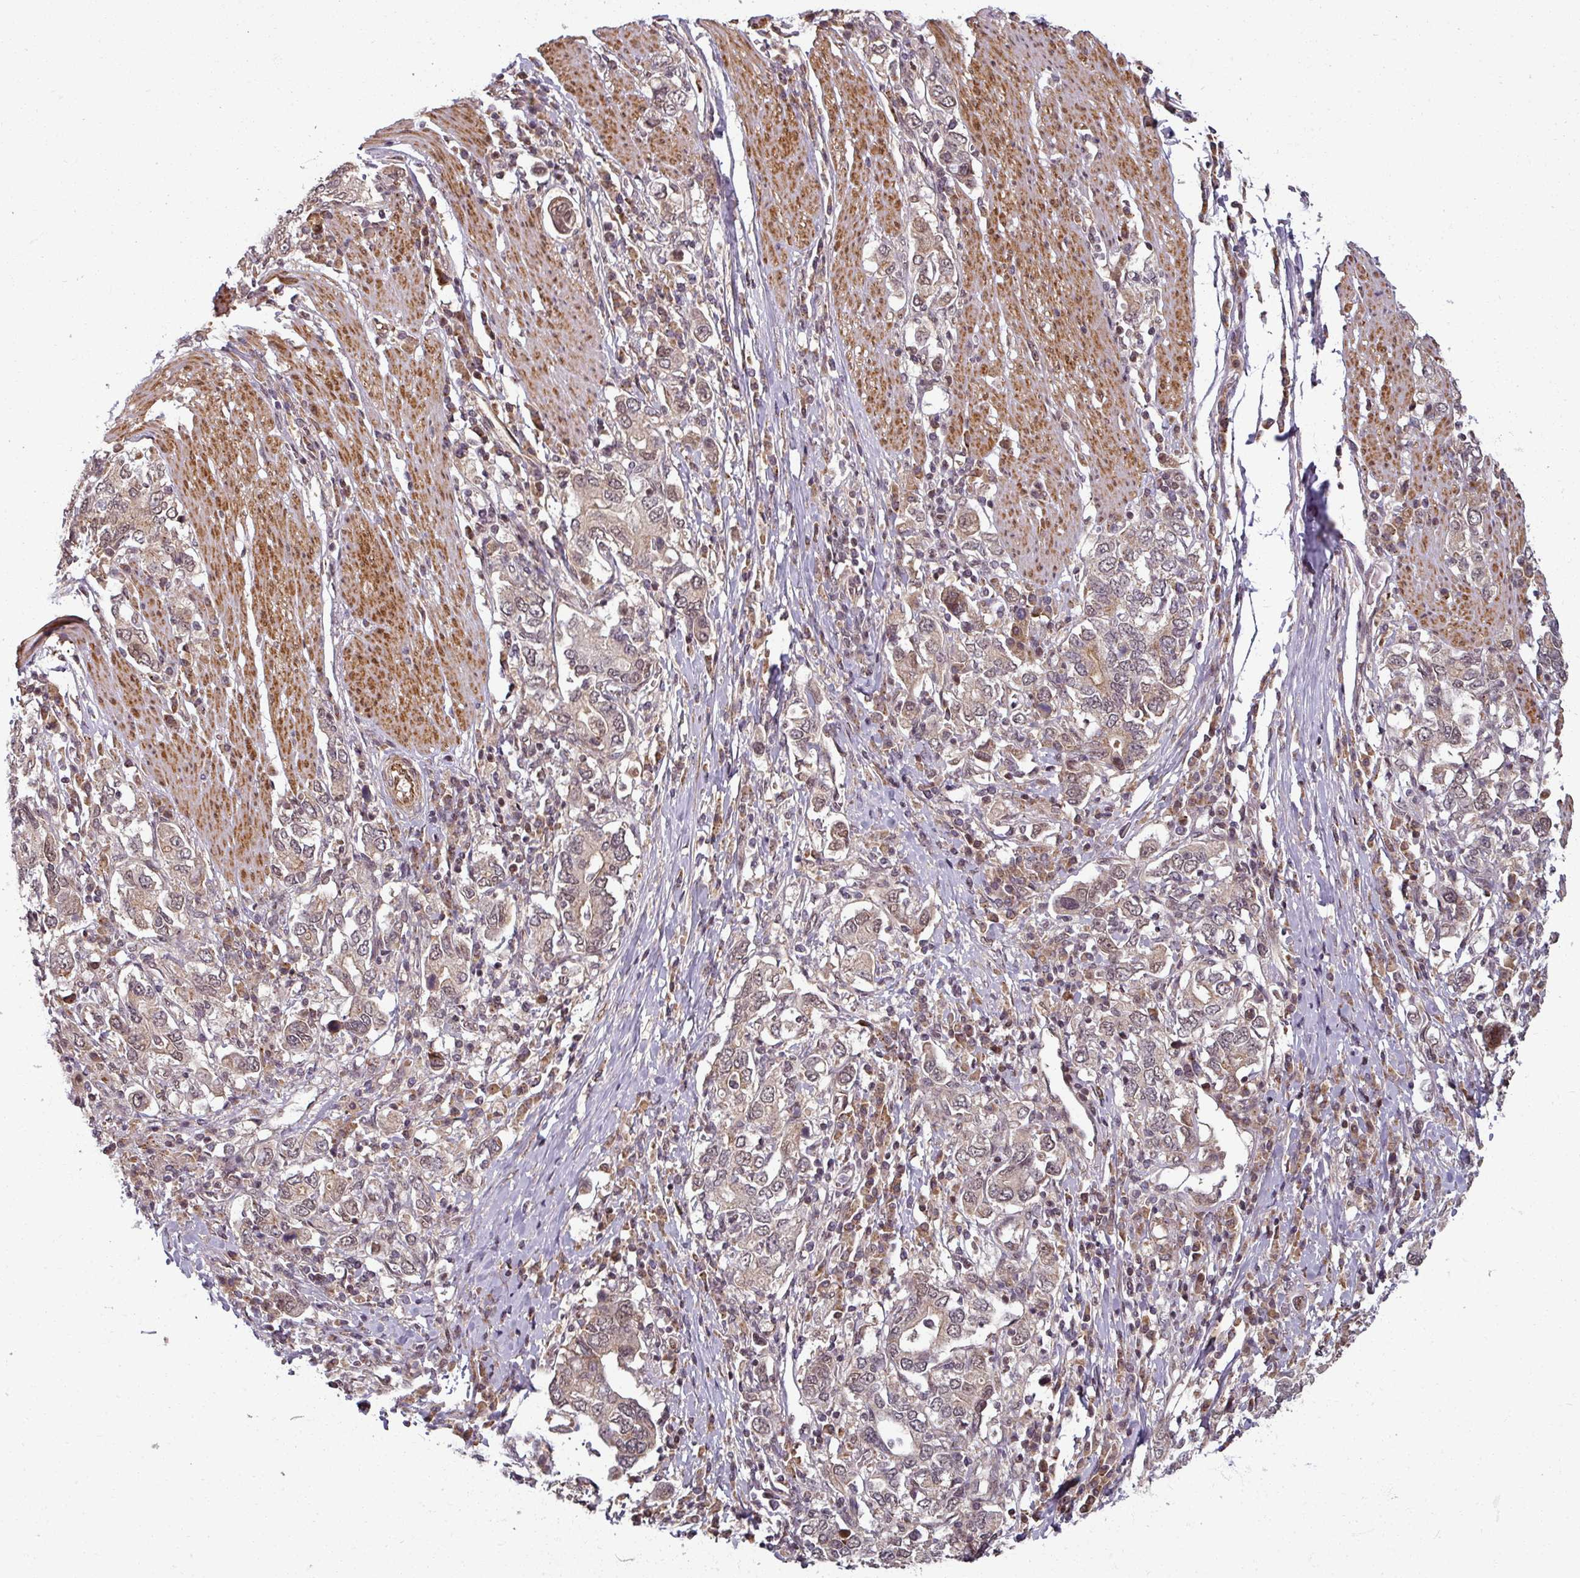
{"staining": {"intensity": "weak", "quantity": ">75%", "location": "cytoplasmic/membranous,nuclear"}, "tissue": "stomach cancer", "cell_type": "Tumor cells", "image_type": "cancer", "snomed": [{"axis": "morphology", "description": "Adenocarcinoma, NOS"}, {"axis": "topography", "description": "Stomach, upper"}, {"axis": "topography", "description": "Stomach"}], "caption": "Stomach cancer tissue displays weak cytoplasmic/membranous and nuclear staining in approximately >75% of tumor cells, visualized by immunohistochemistry.", "gene": "SWI5", "patient": {"sex": "male", "age": 62}}